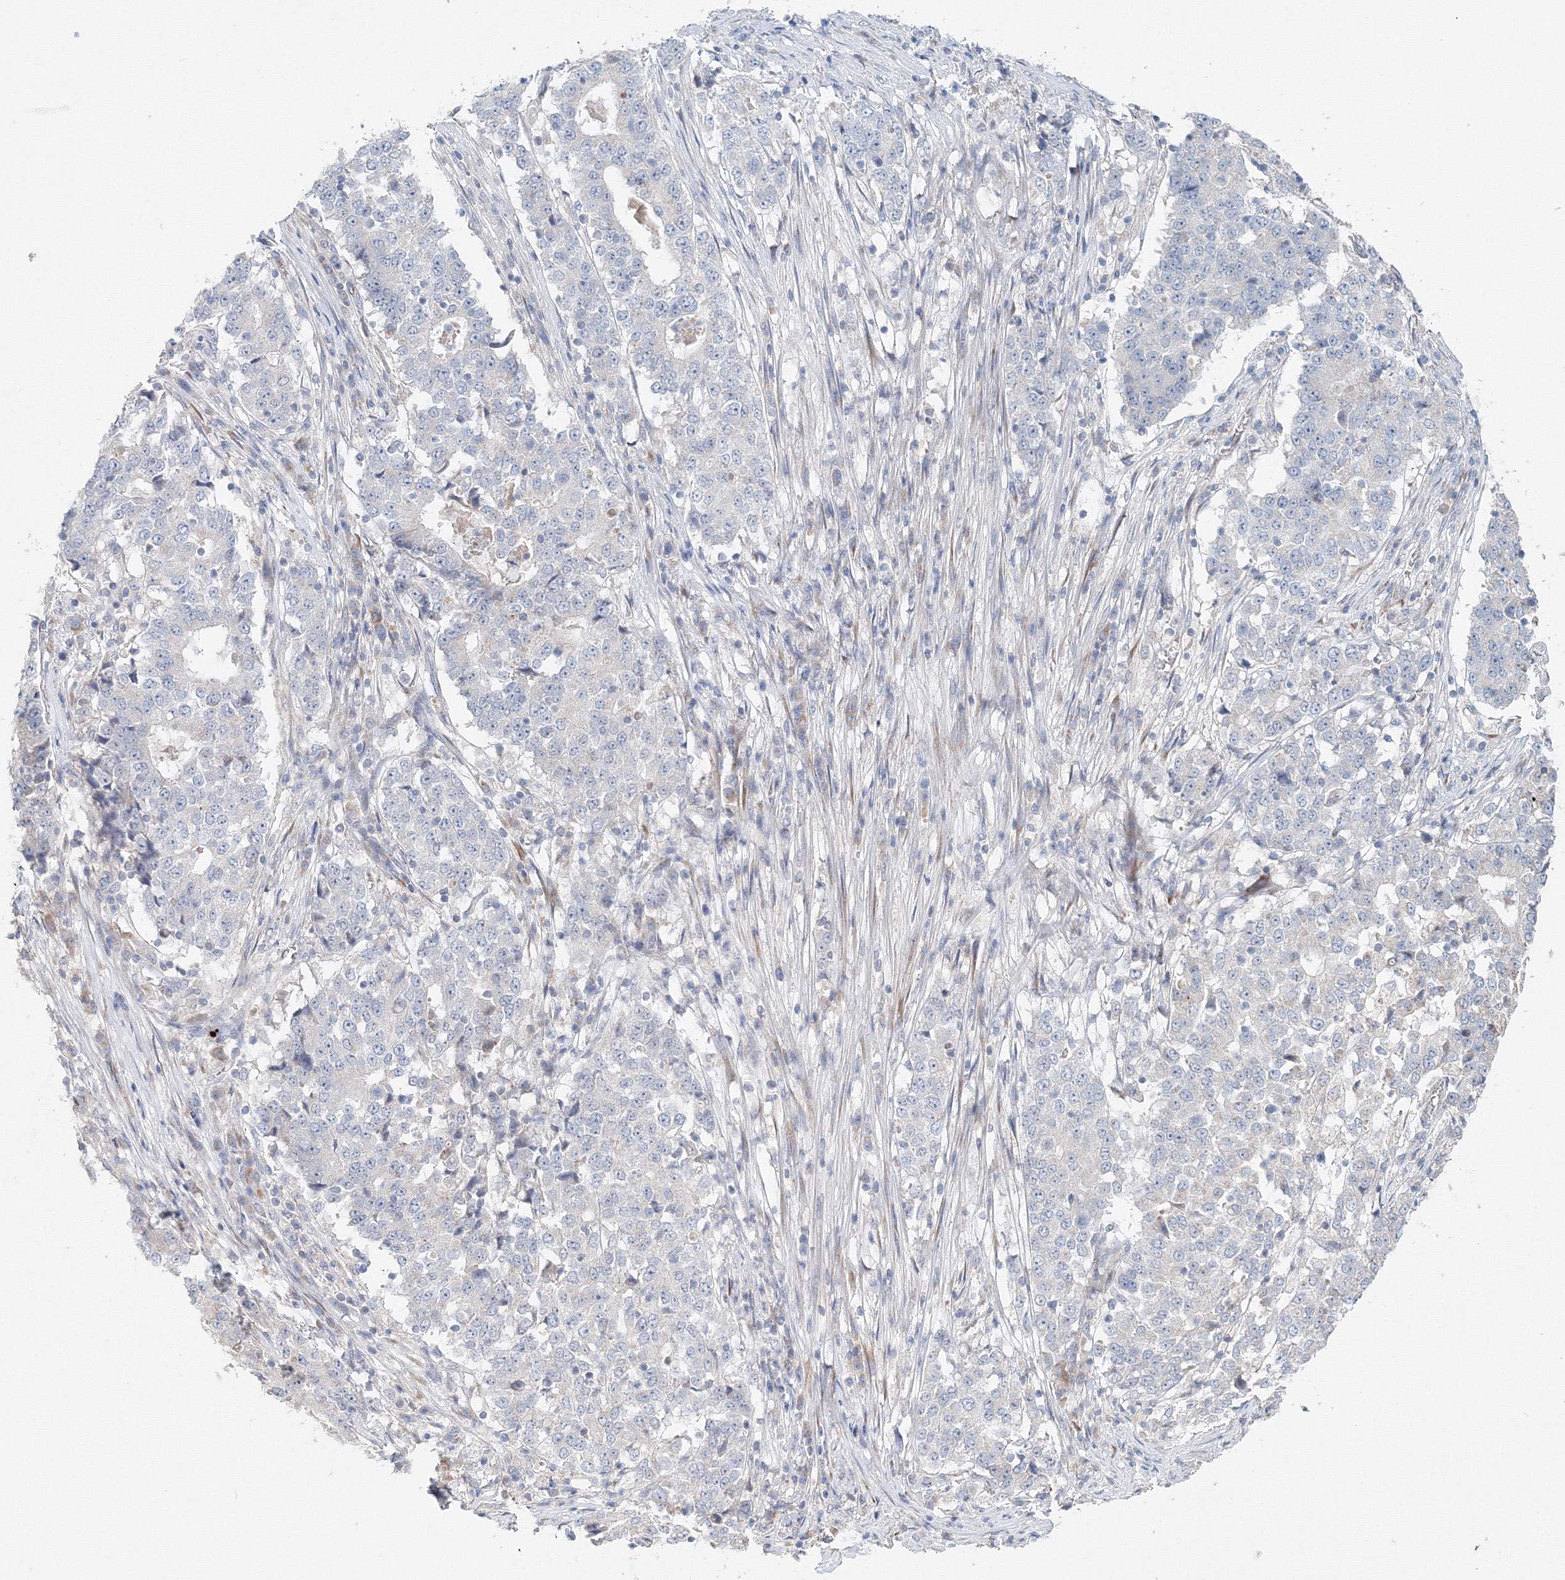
{"staining": {"intensity": "negative", "quantity": "none", "location": "none"}, "tissue": "stomach cancer", "cell_type": "Tumor cells", "image_type": "cancer", "snomed": [{"axis": "morphology", "description": "Adenocarcinoma, NOS"}, {"axis": "topography", "description": "Stomach"}], "caption": "An image of human stomach adenocarcinoma is negative for staining in tumor cells.", "gene": "WDR49", "patient": {"sex": "male", "age": 59}}